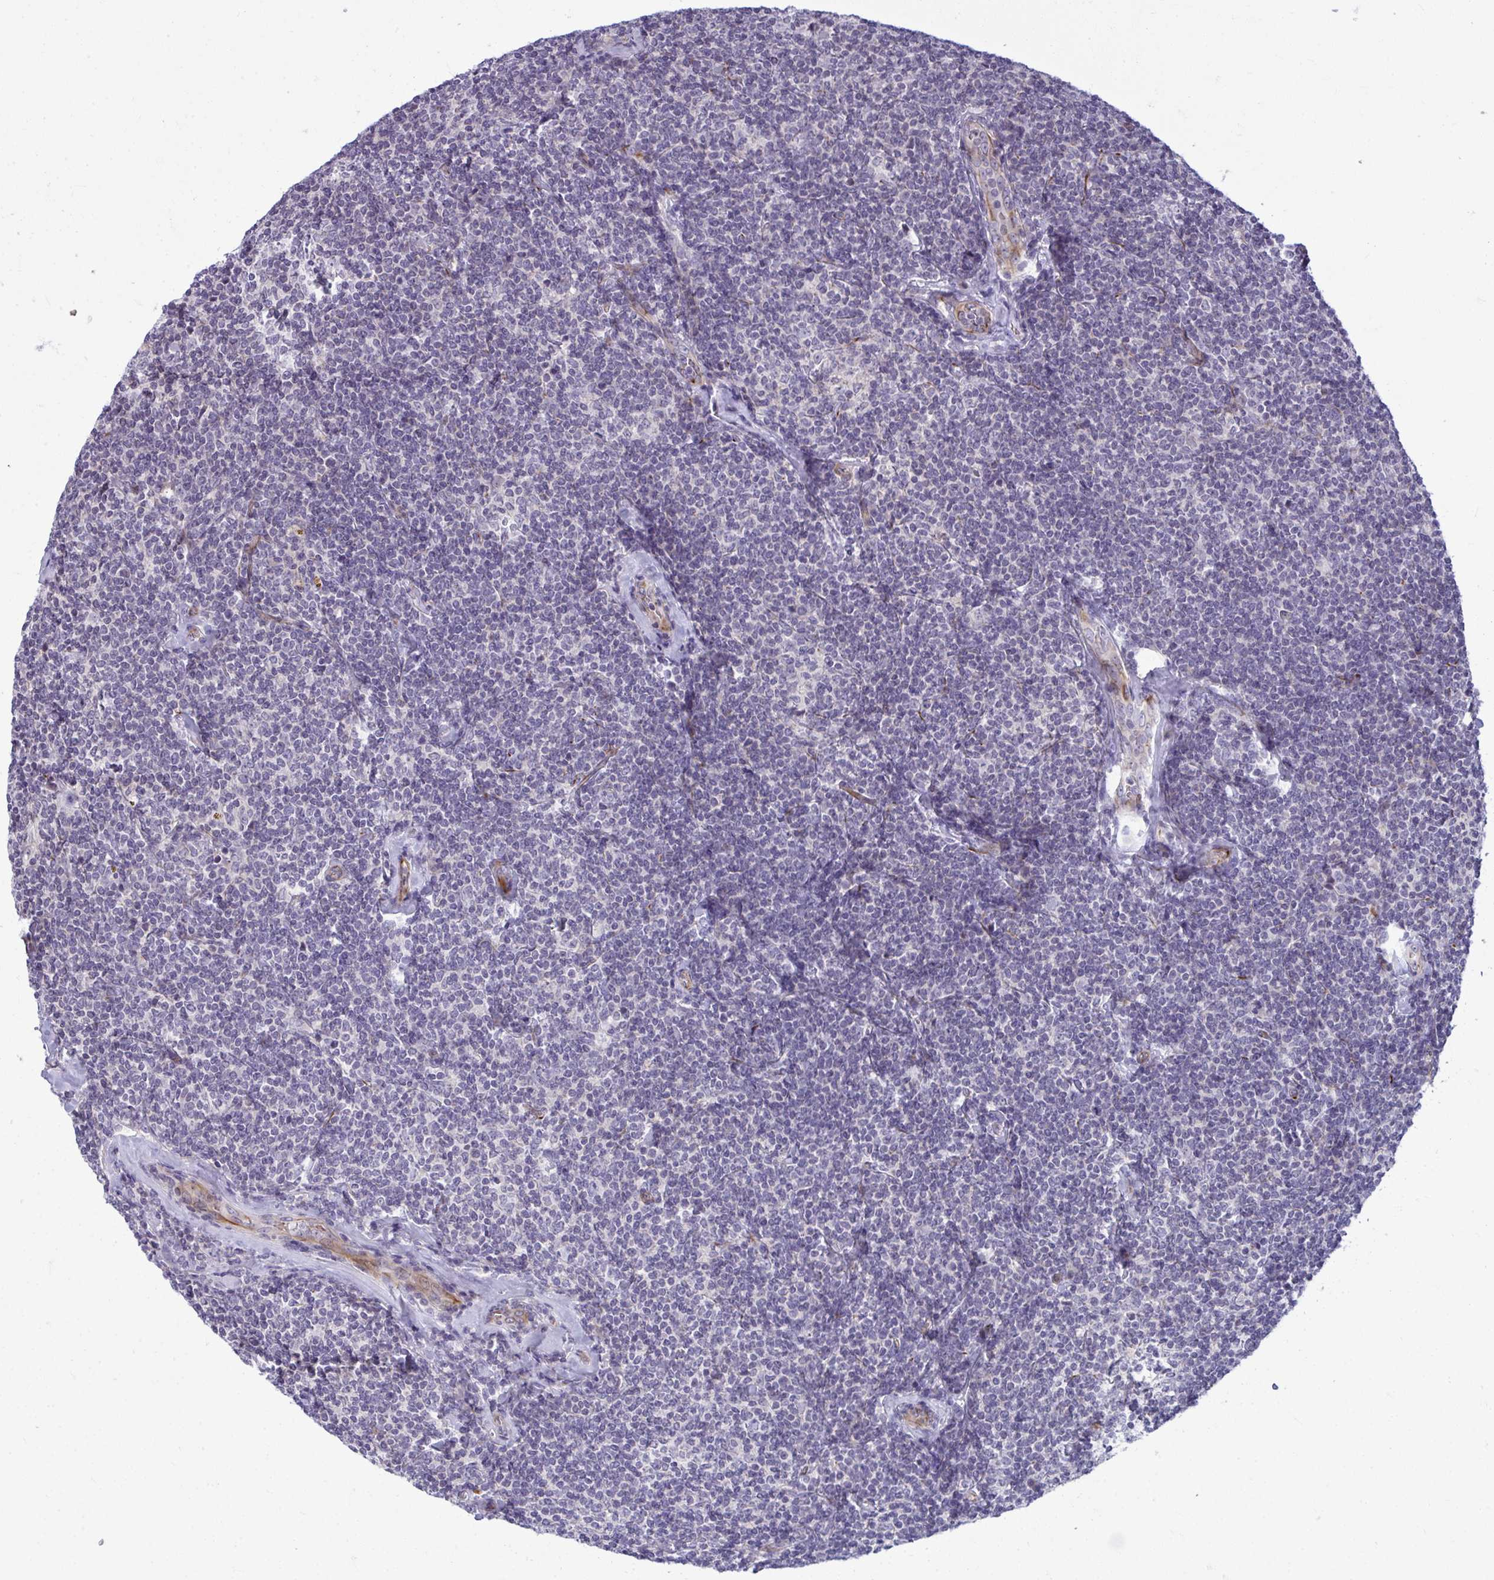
{"staining": {"intensity": "negative", "quantity": "none", "location": "none"}, "tissue": "lymphoma", "cell_type": "Tumor cells", "image_type": "cancer", "snomed": [{"axis": "morphology", "description": "Malignant lymphoma, non-Hodgkin's type, Low grade"}, {"axis": "topography", "description": "Lymph node"}], "caption": "This is an IHC micrograph of lymphoma. There is no staining in tumor cells.", "gene": "SLC14A1", "patient": {"sex": "female", "age": 56}}